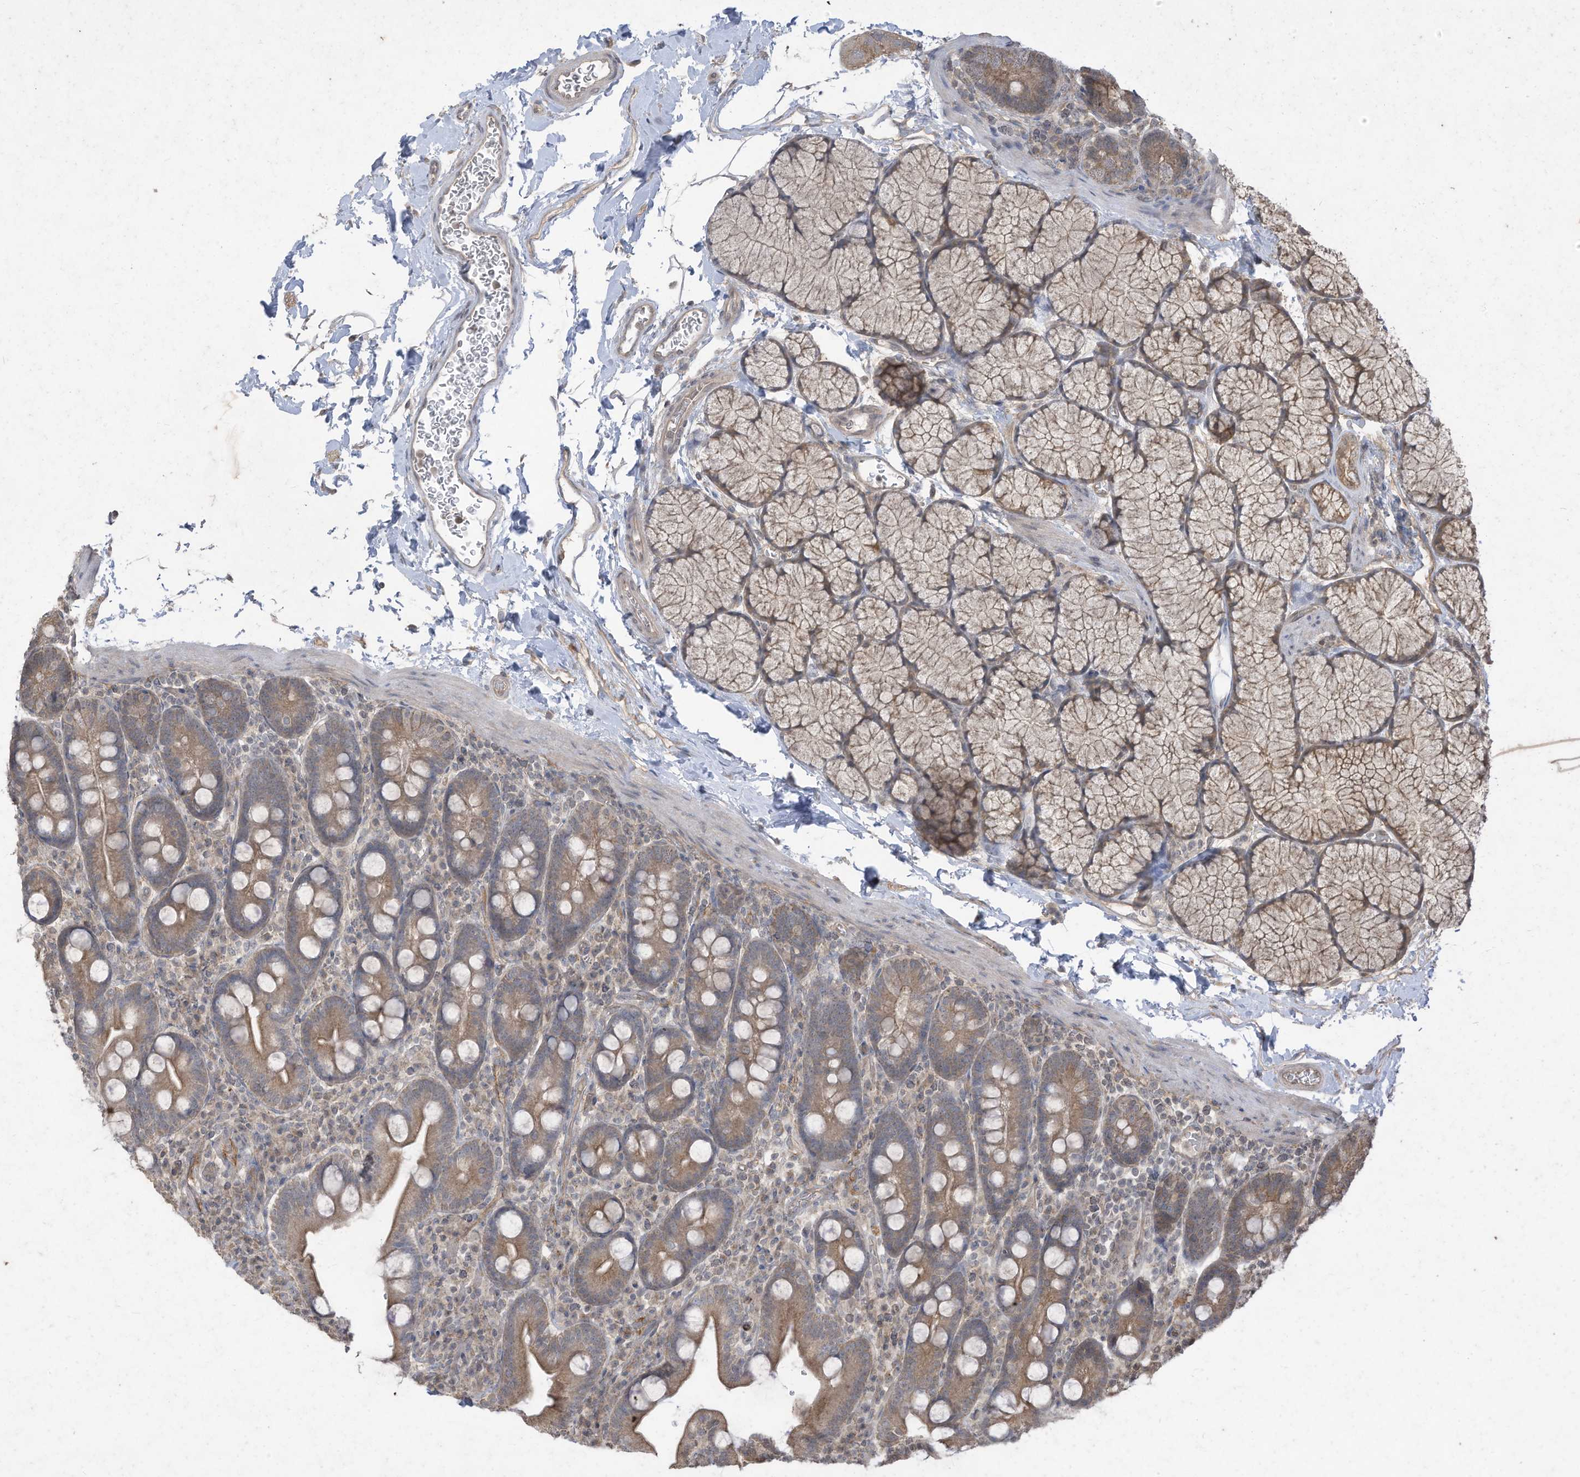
{"staining": {"intensity": "moderate", "quantity": ">75%", "location": "cytoplasmic/membranous"}, "tissue": "duodenum", "cell_type": "Glandular cells", "image_type": "normal", "snomed": [{"axis": "morphology", "description": "Normal tissue, NOS"}, {"axis": "topography", "description": "Duodenum"}], "caption": "Moderate cytoplasmic/membranous protein staining is identified in about >75% of glandular cells in duodenum.", "gene": "MATN2", "patient": {"sex": "male", "age": 35}}